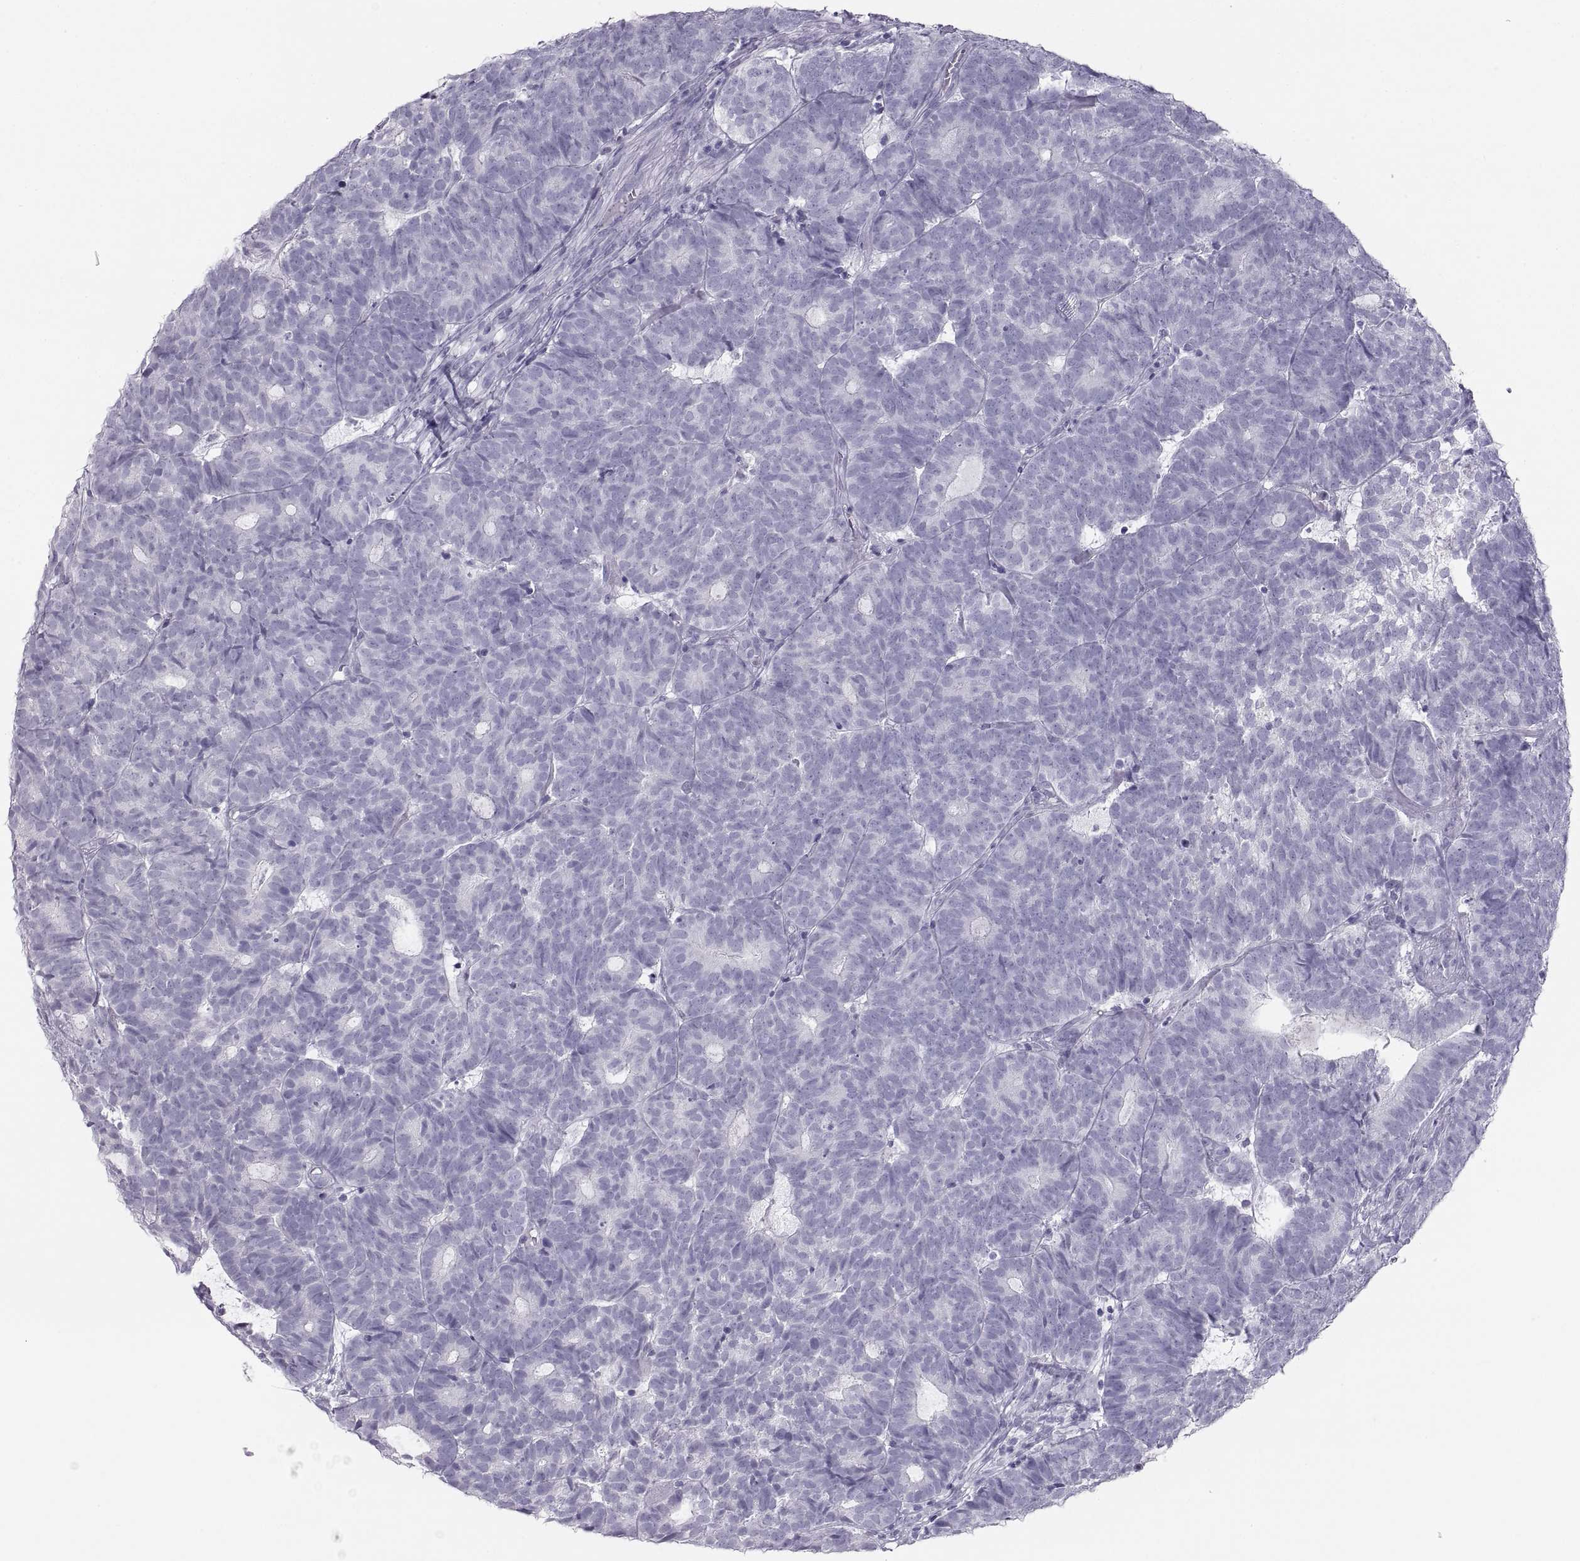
{"staining": {"intensity": "negative", "quantity": "none", "location": "none"}, "tissue": "head and neck cancer", "cell_type": "Tumor cells", "image_type": "cancer", "snomed": [{"axis": "morphology", "description": "Adenocarcinoma, NOS"}, {"axis": "topography", "description": "Head-Neck"}], "caption": "Image shows no protein staining in tumor cells of head and neck adenocarcinoma tissue. (Stains: DAB IHC with hematoxylin counter stain, Microscopy: brightfield microscopy at high magnification).", "gene": "SEMG1", "patient": {"sex": "female", "age": 81}}